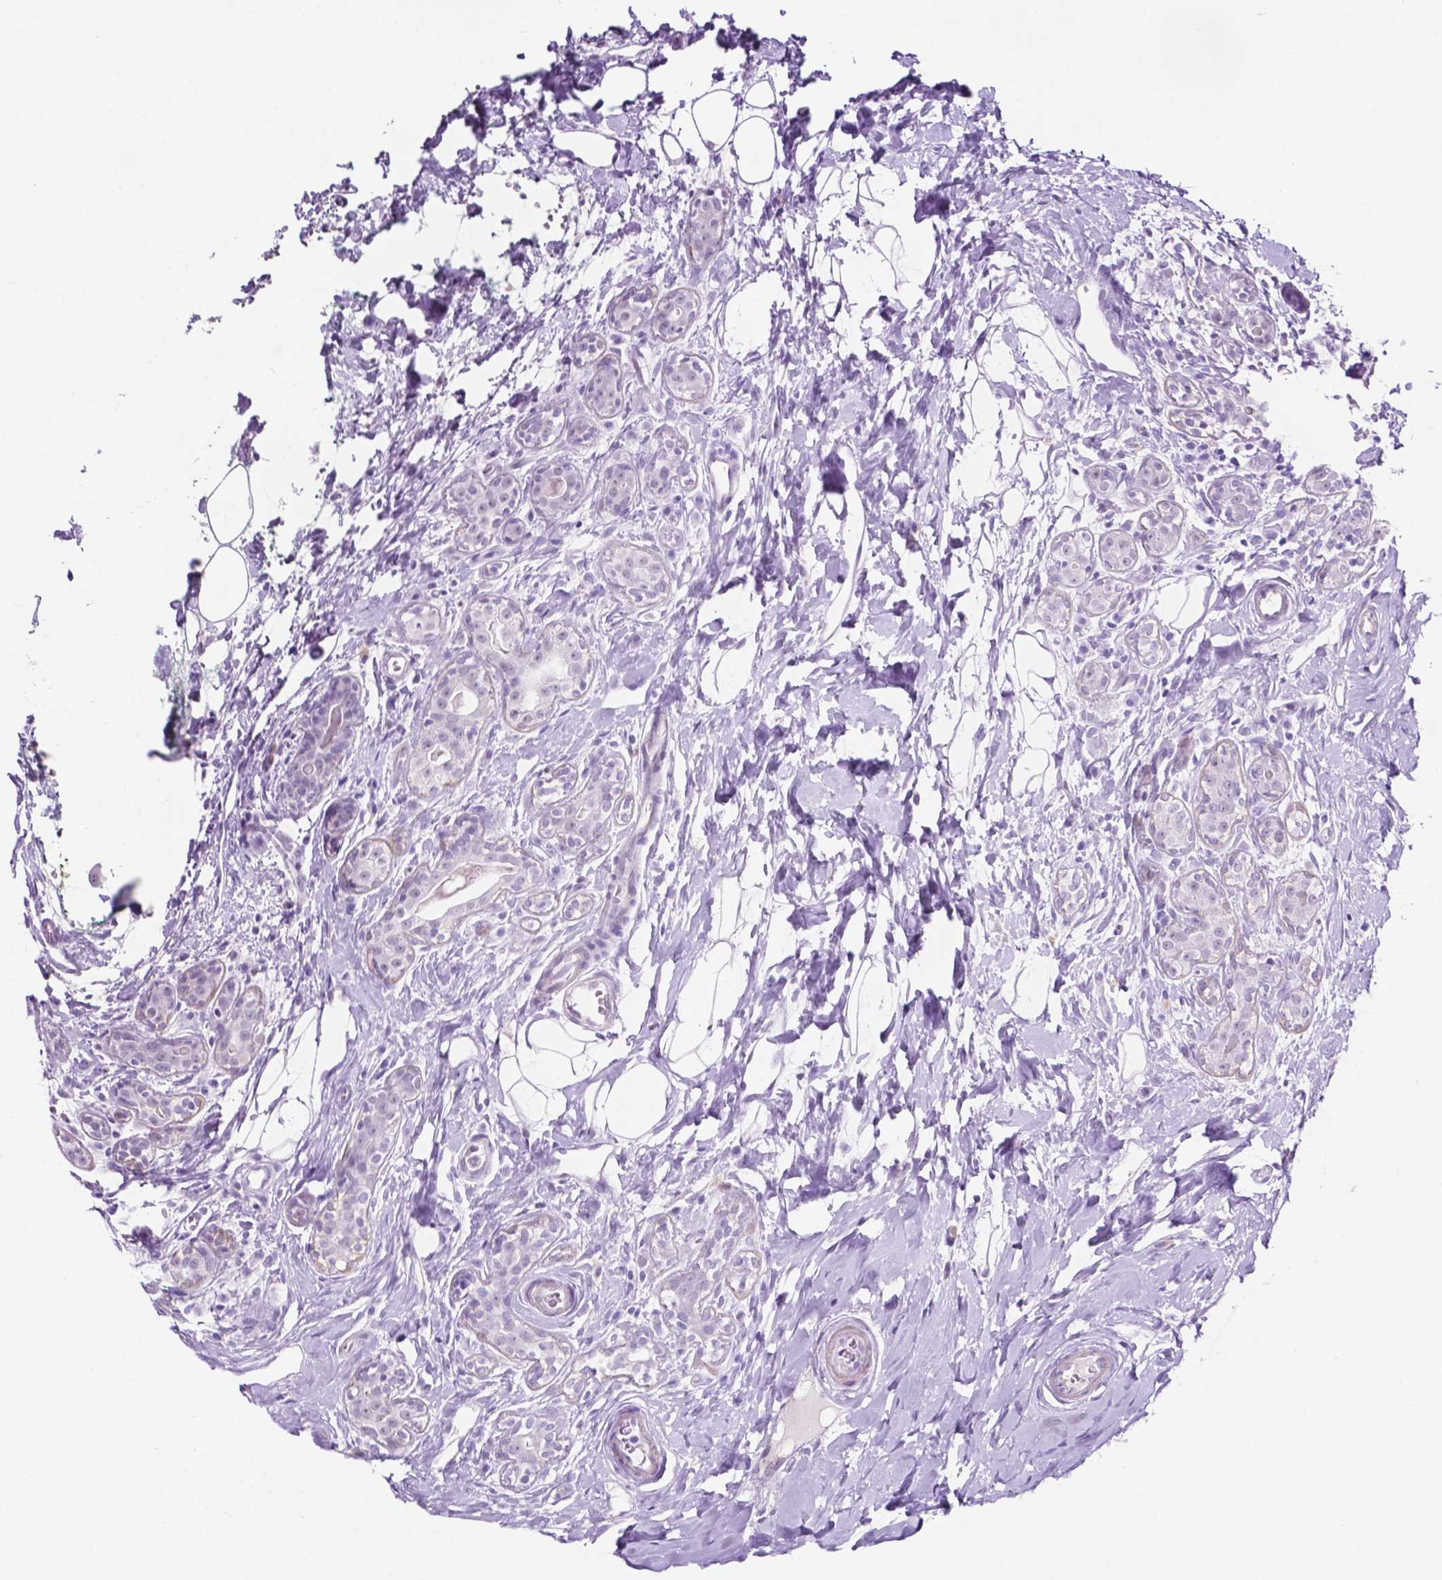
{"staining": {"intensity": "negative", "quantity": "none", "location": "none"}, "tissue": "breast cancer", "cell_type": "Tumor cells", "image_type": "cancer", "snomed": [{"axis": "morphology", "description": "Duct carcinoma"}, {"axis": "topography", "description": "Breast"}], "caption": "Immunohistochemistry of invasive ductal carcinoma (breast) shows no staining in tumor cells. (DAB (3,3'-diaminobenzidine) immunohistochemistry (IHC), high magnification).", "gene": "ACY3", "patient": {"sex": "female", "age": 43}}